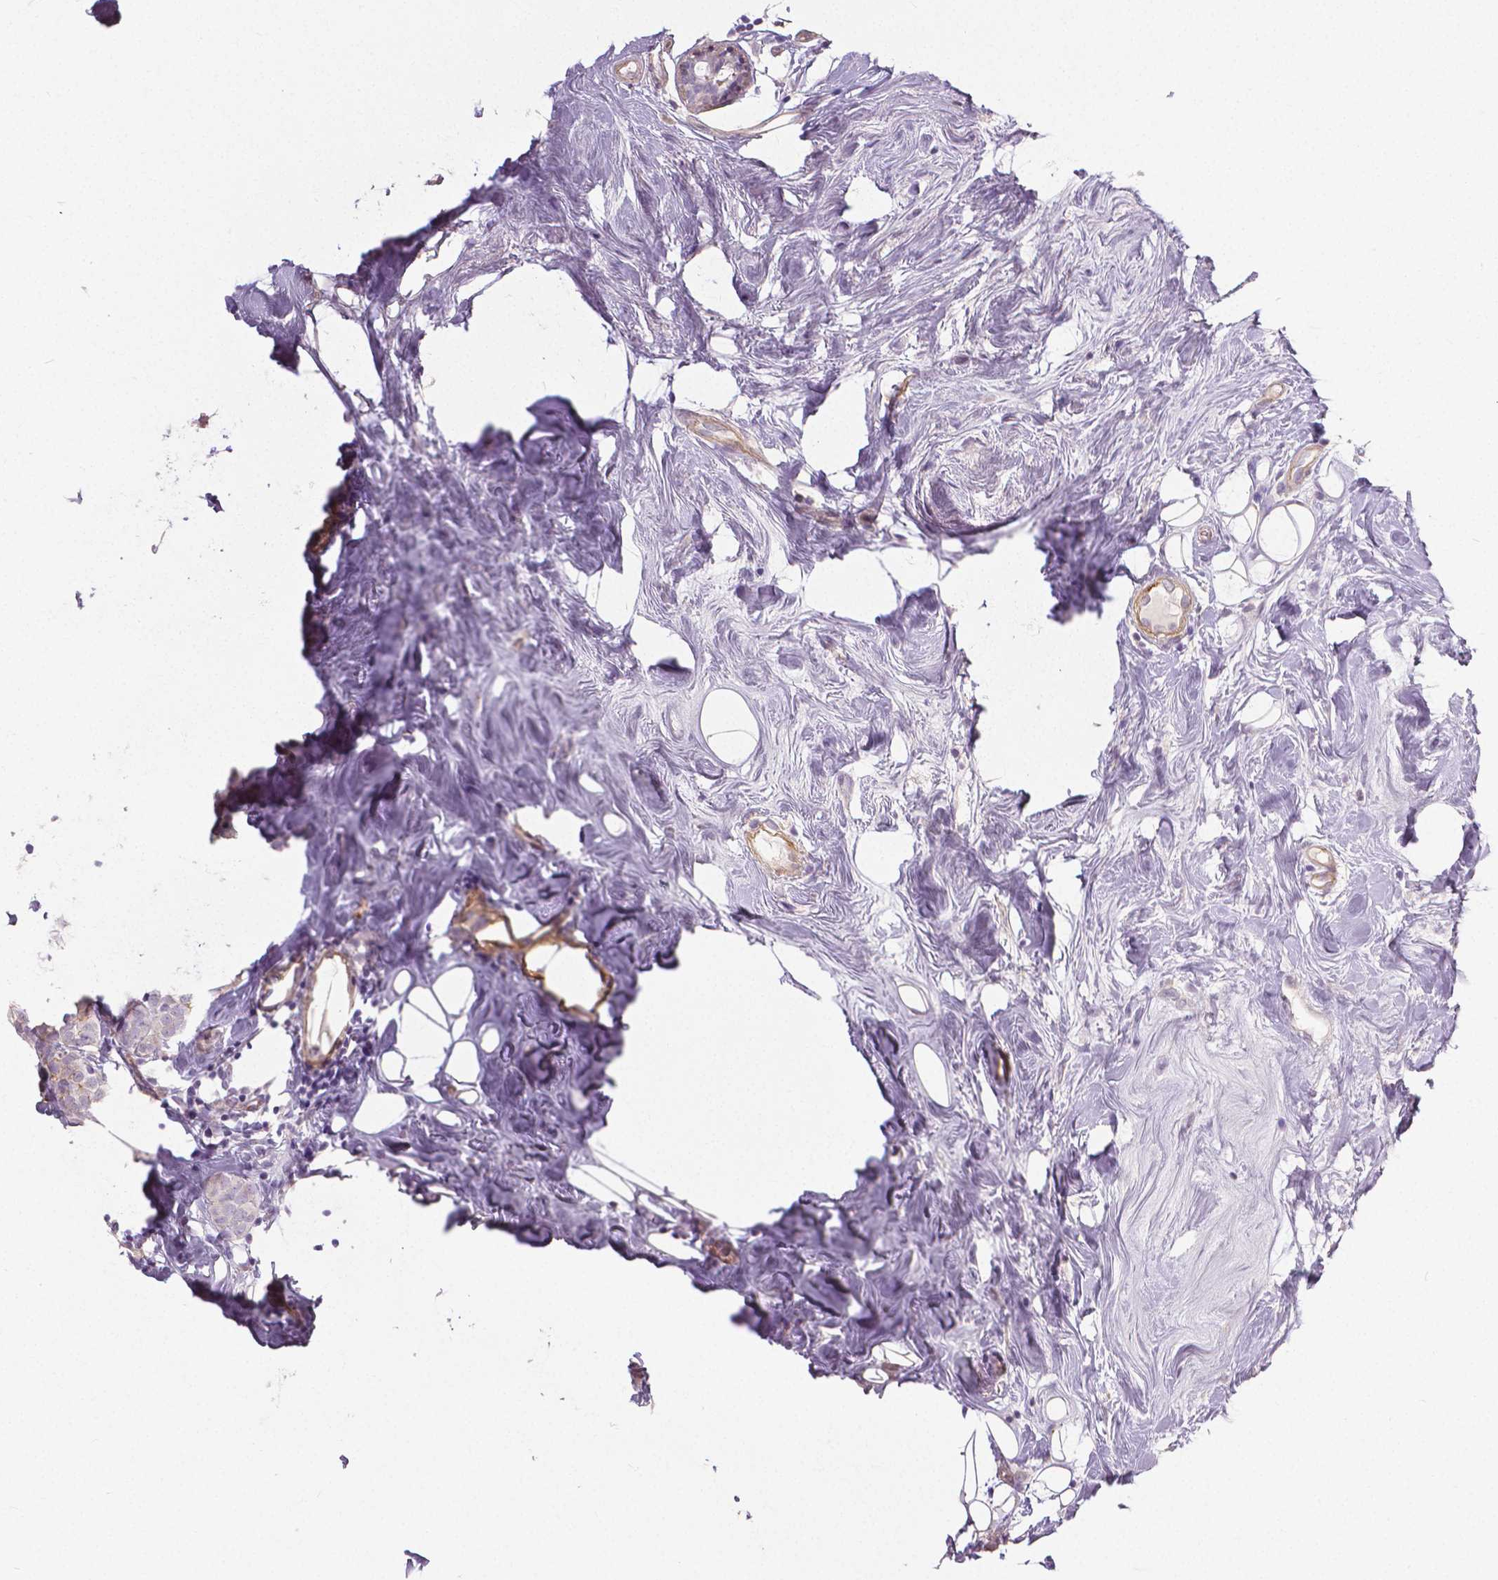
{"staining": {"intensity": "negative", "quantity": "none", "location": "none"}, "tissue": "breast cancer", "cell_type": "Tumor cells", "image_type": "cancer", "snomed": [{"axis": "morphology", "description": "Lobular carcinoma"}, {"axis": "topography", "description": "Breast"}], "caption": "DAB (3,3'-diaminobenzidine) immunohistochemical staining of human lobular carcinoma (breast) displays no significant staining in tumor cells.", "gene": "FLT1", "patient": {"sex": "female", "age": 49}}